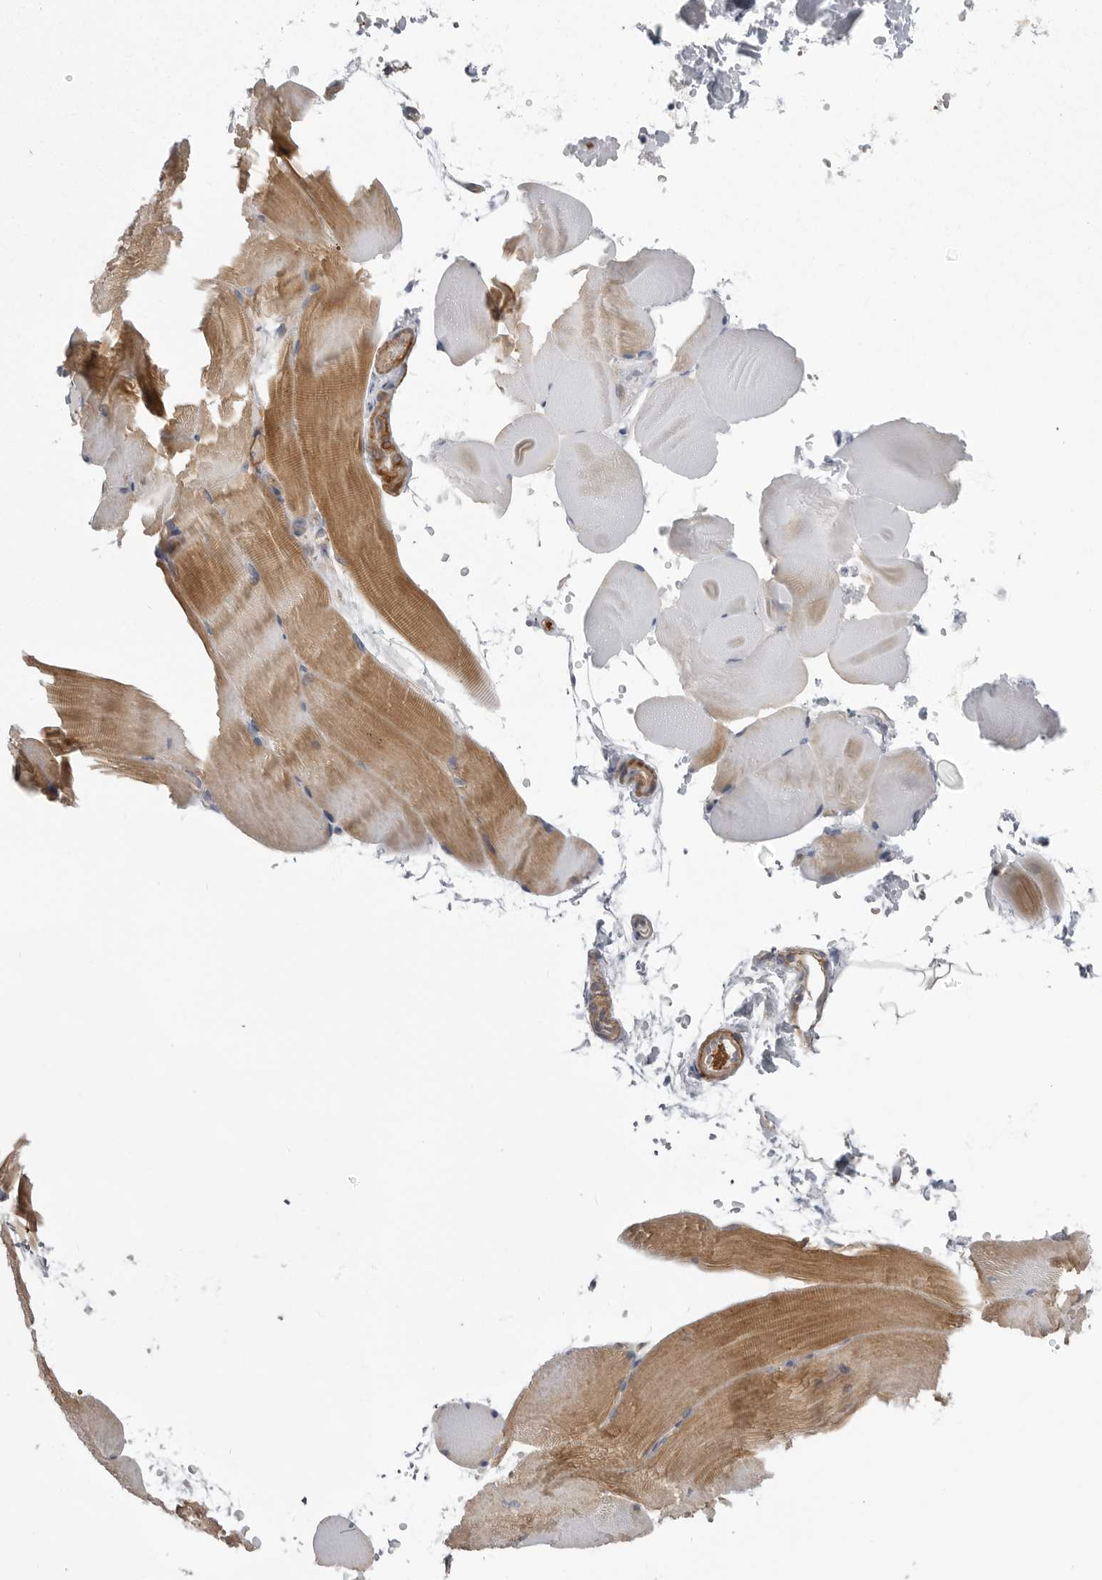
{"staining": {"intensity": "moderate", "quantity": "25%-75%", "location": "cytoplasmic/membranous"}, "tissue": "skeletal muscle", "cell_type": "Myocytes", "image_type": "normal", "snomed": [{"axis": "morphology", "description": "Normal tissue, NOS"}, {"axis": "topography", "description": "Skeletal muscle"}, {"axis": "topography", "description": "Parathyroid gland"}], "caption": "Unremarkable skeletal muscle was stained to show a protein in brown. There is medium levels of moderate cytoplasmic/membranous positivity in about 25%-75% of myocytes. The protein is shown in brown color, while the nuclei are stained blue.", "gene": "SCP2", "patient": {"sex": "female", "age": 37}}